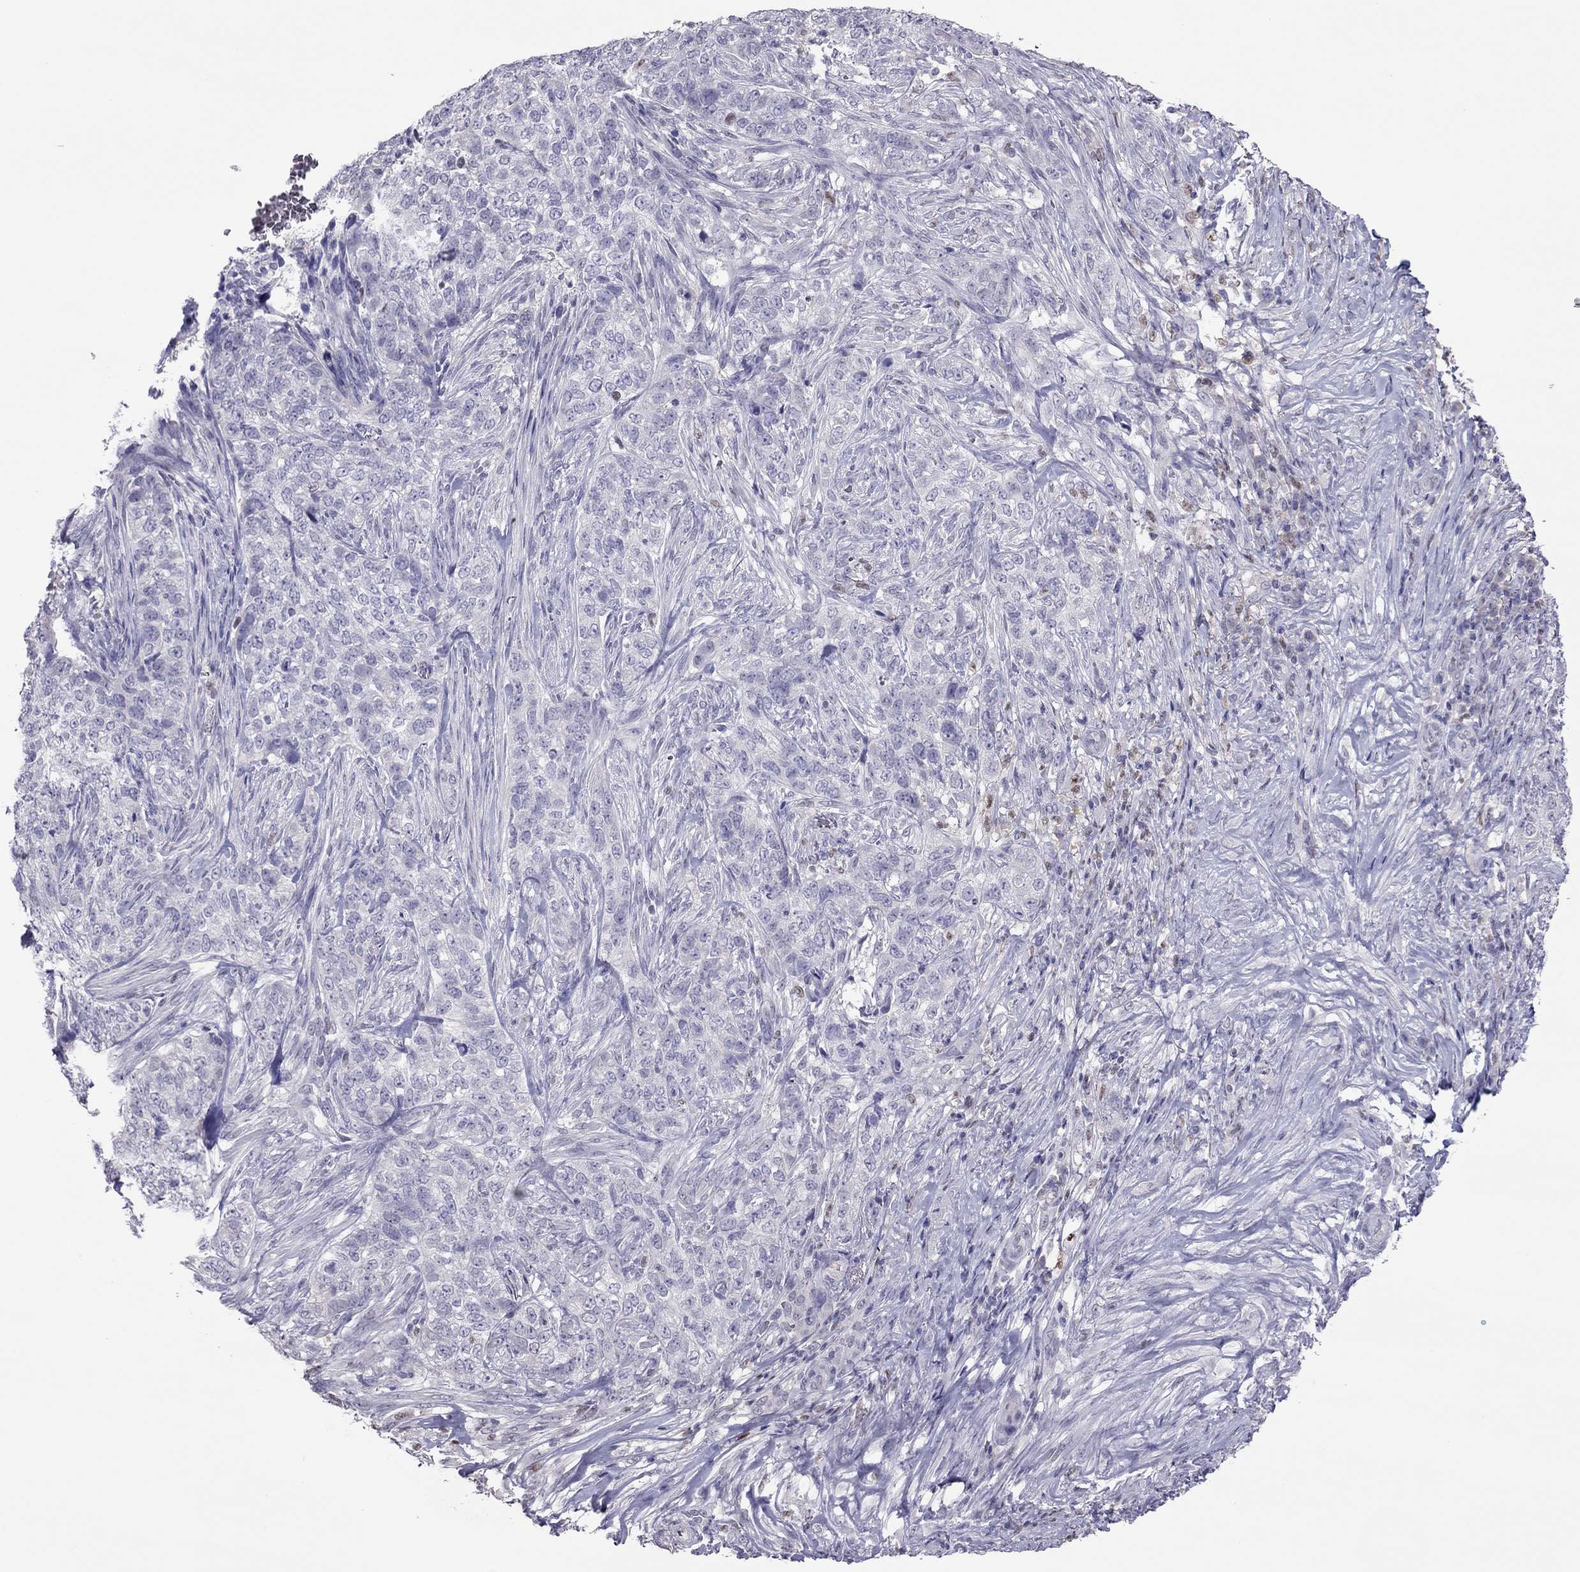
{"staining": {"intensity": "negative", "quantity": "none", "location": "none"}, "tissue": "skin cancer", "cell_type": "Tumor cells", "image_type": "cancer", "snomed": [{"axis": "morphology", "description": "Basal cell carcinoma"}, {"axis": "topography", "description": "Skin"}], "caption": "Human skin cancer (basal cell carcinoma) stained for a protein using IHC shows no expression in tumor cells.", "gene": "SPINT3", "patient": {"sex": "female", "age": 69}}